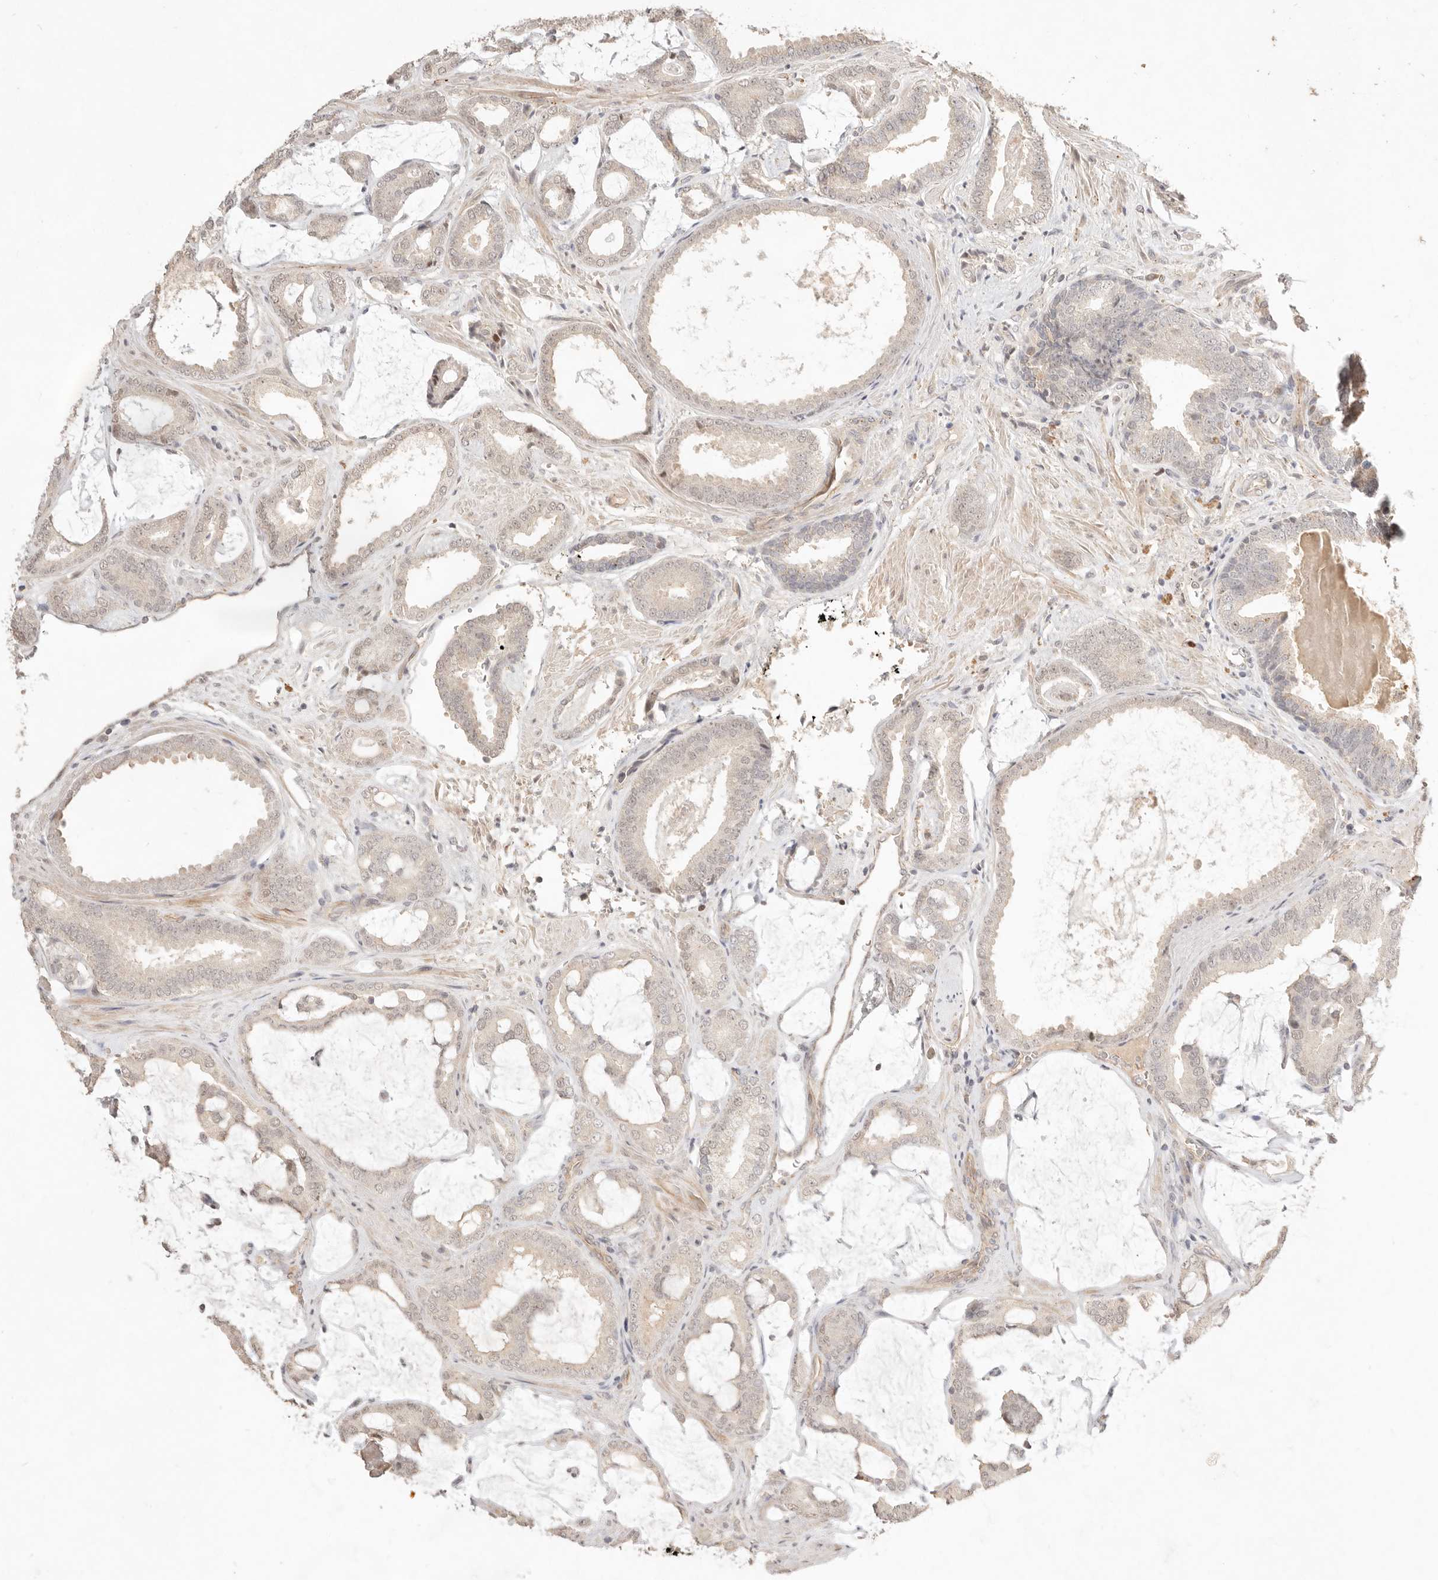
{"staining": {"intensity": "weak", "quantity": ">75%", "location": "nuclear"}, "tissue": "prostate cancer", "cell_type": "Tumor cells", "image_type": "cancer", "snomed": [{"axis": "morphology", "description": "Adenocarcinoma, Low grade"}, {"axis": "topography", "description": "Prostate"}], "caption": "DAB (3,3'-diaminobenzidine) immunohistochemical staining of human prostate low-grade adenocarcinoma displays weak nuclear protein expression in about >75% of tumor cells.", "gene": "MEP1A", "patient": {"sex": "male", "age": 71}}